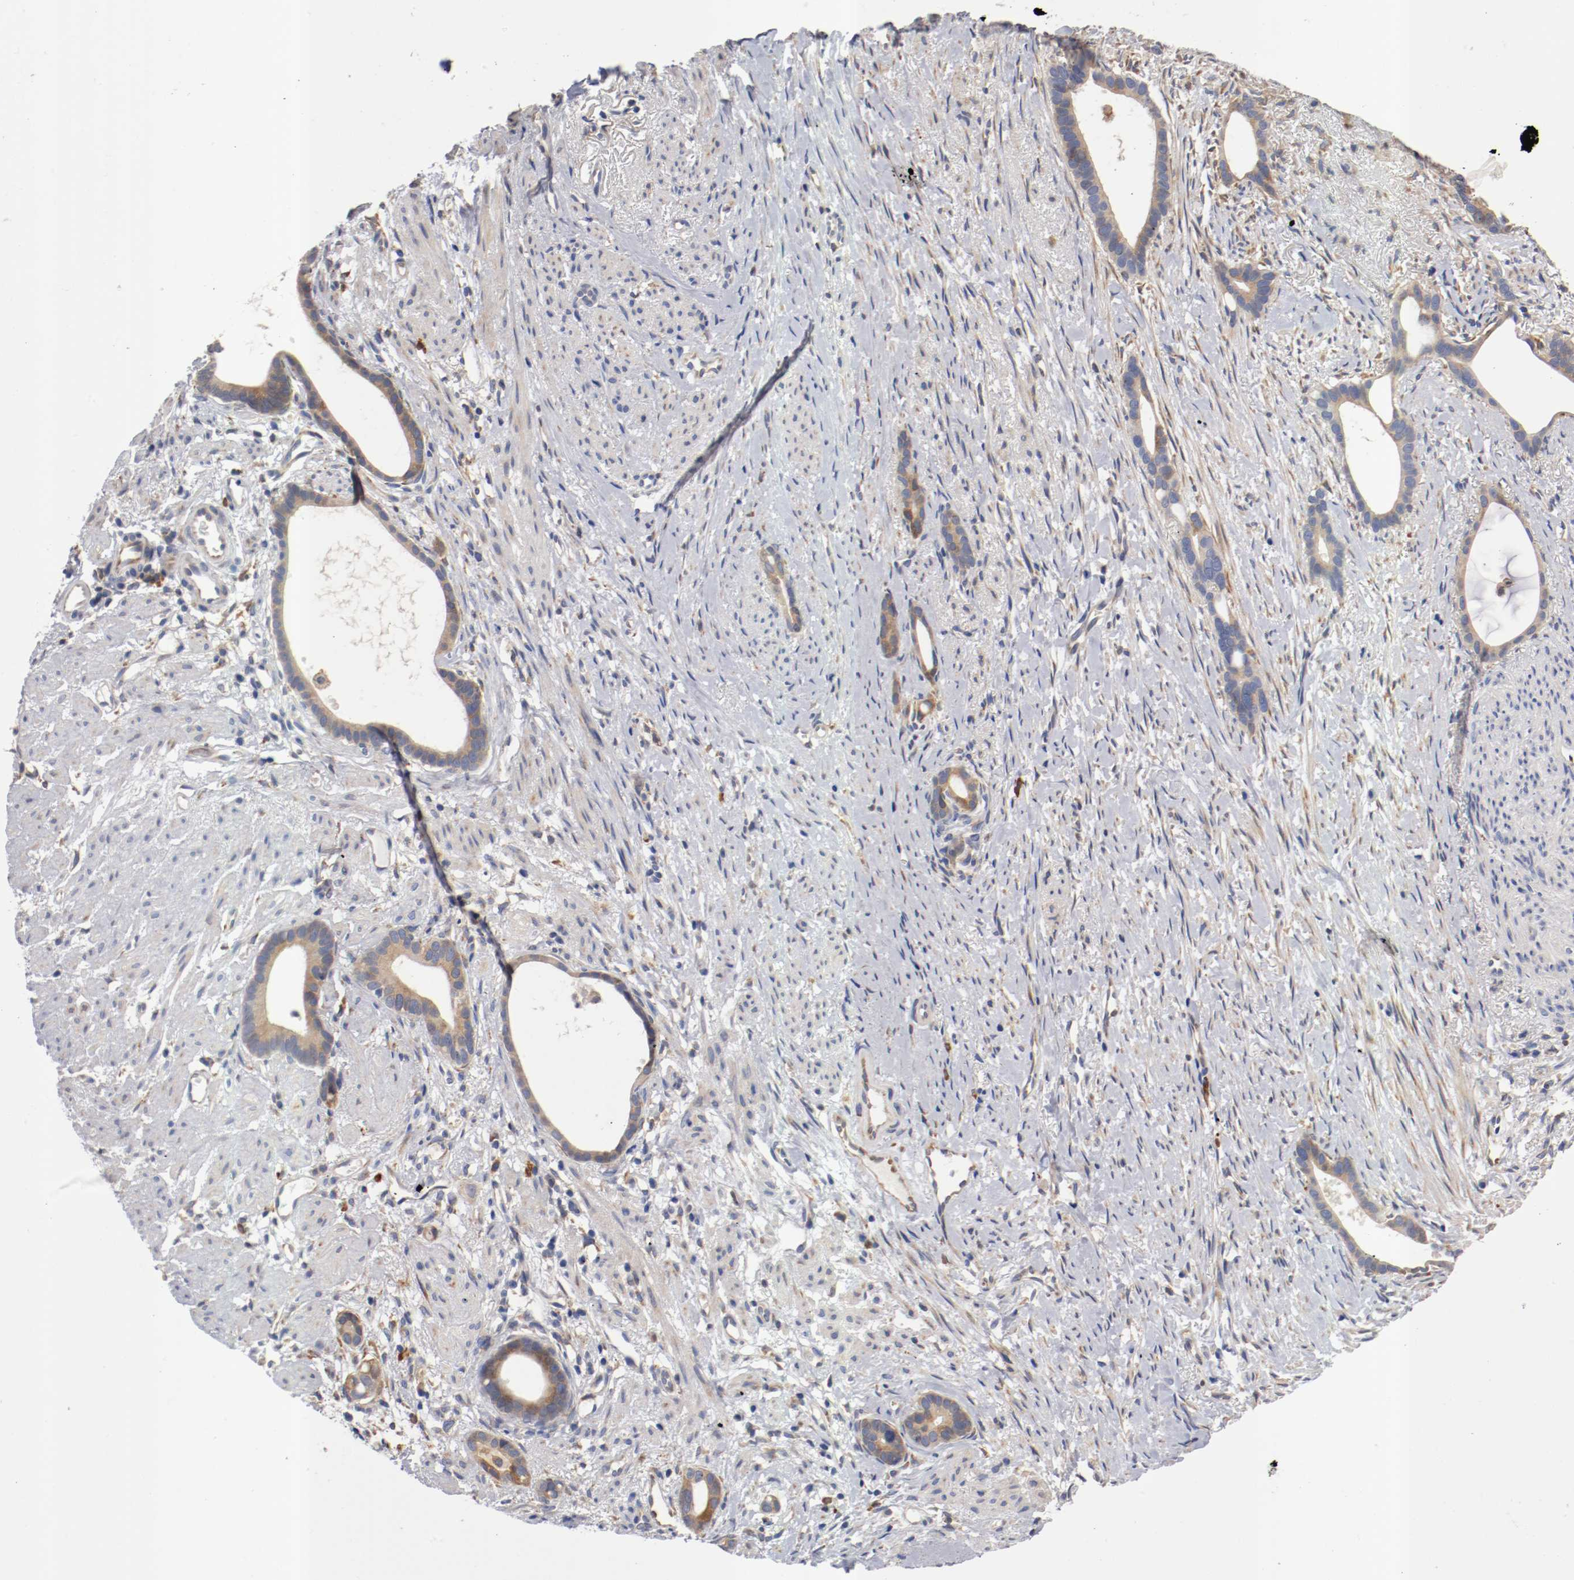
{"staining": {"intensity": "weak", "quantity": ">75%", "location": "cytoplasmic/membranous"}, "tissue": "stomach cancer", "cell_type": "Tumor cells", "image_type": "cancer", "snomed": [{"axis": "morphology", "description": "Adenocarcinoma, NOS"}, {"axis": "topography", "description": "Stomach"}], "caption": "Immunohistochemical staining of human adenocarcinoma (stomach) reveals weak cytoplasmic/membranous protein positivity in approximately >75% of tumor cells.", "gene": "TNFSF13", "patient": {"sex": "female", "age": 75}}